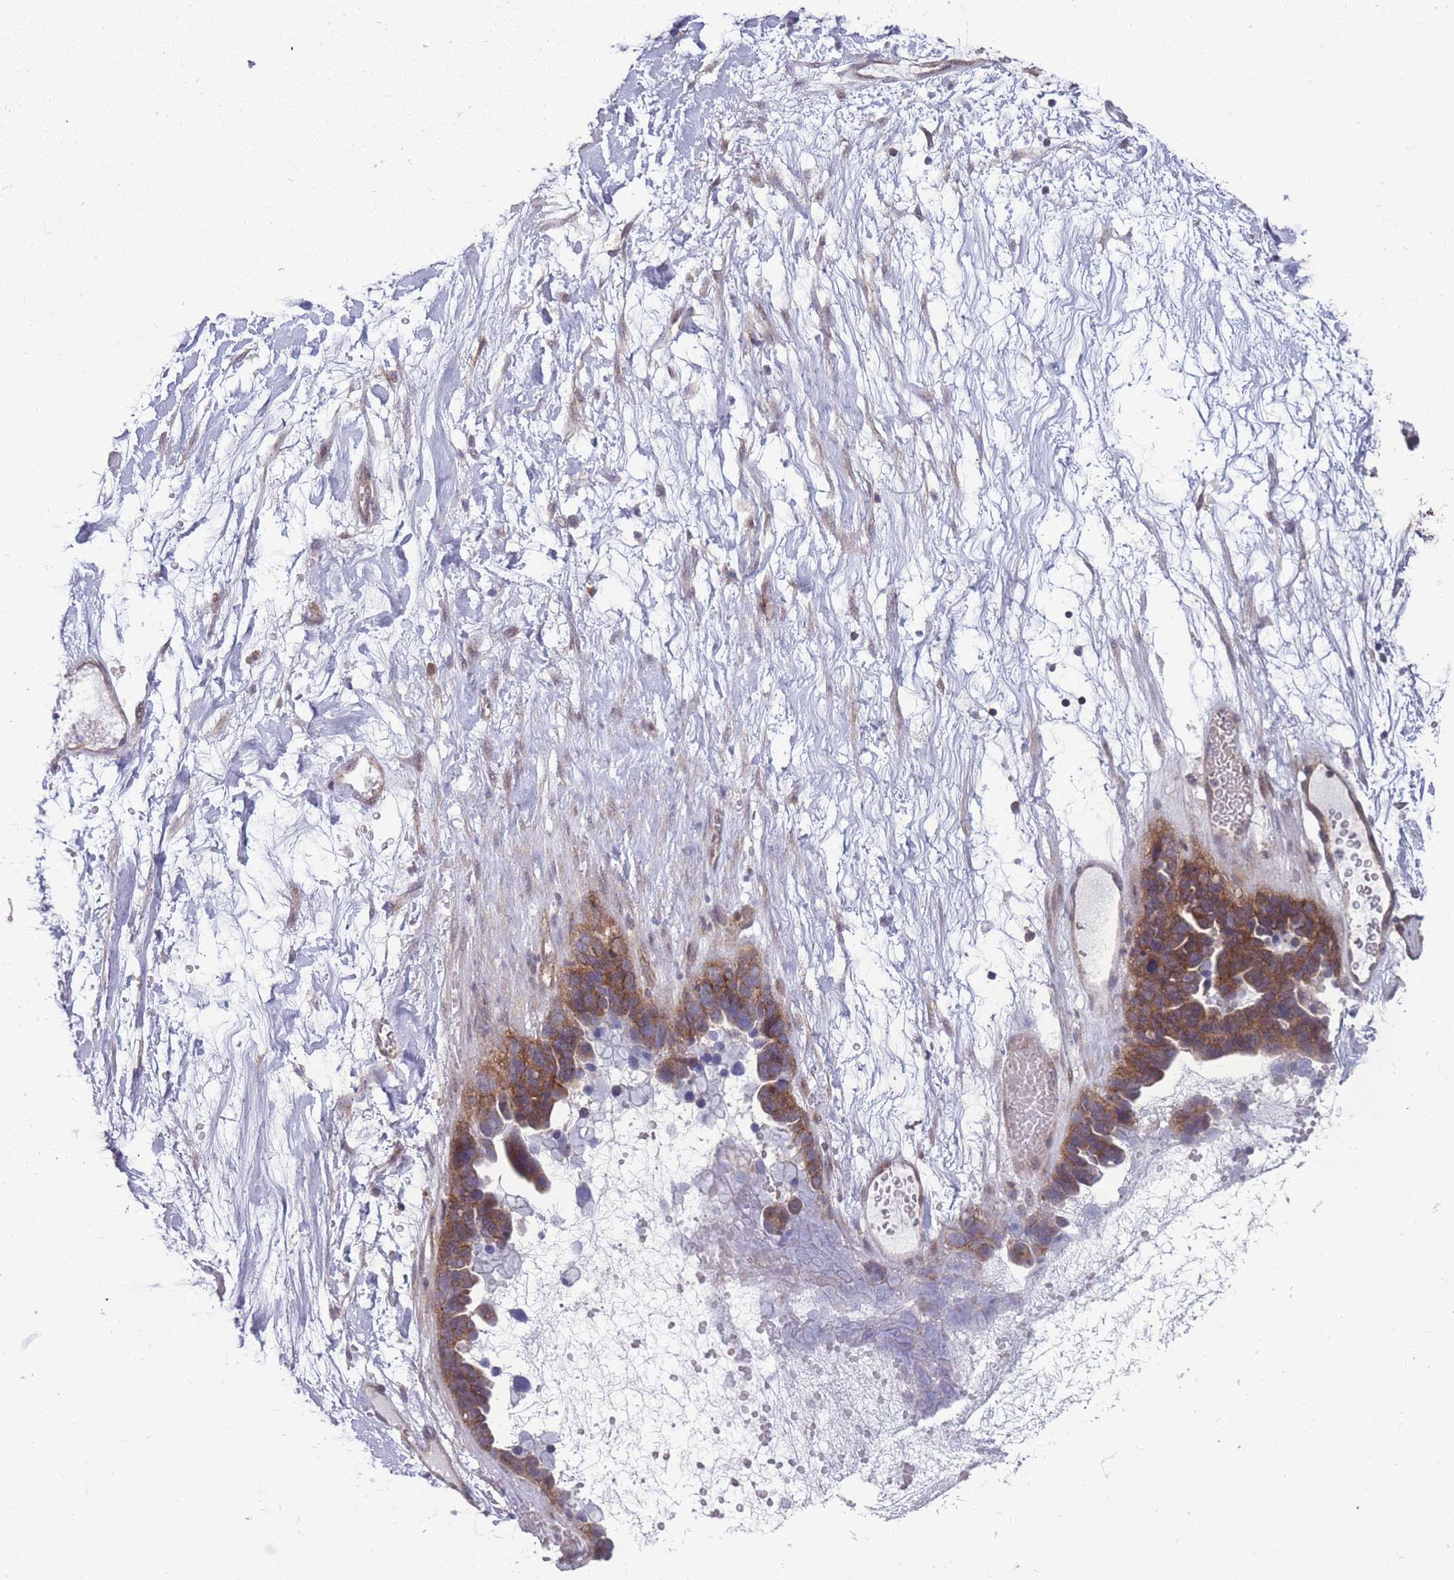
{"staining": {"intensity": "moderate", "quantity": ">75%", "location": "cytoplasmic/membranous"}, "tissue": "ovarian cancer", "cell_type": "Tumor cells", "image_type": "cancer", "snomed": [{"axis": "morphology", "description": "Cystadenocarcinoma, serous, NOS"}, {"axis": "topography", "description": "Ovary"}], "caption": "Ovarian cancer stained with DAB immunohistochemistry (IHC) exhibits medium levels of moderate cytoplasmic/membranous positivity in approximately >75% of tumor cells.", "gene": "RIC8A", "patient": {"sex": "female", "age": 54}}